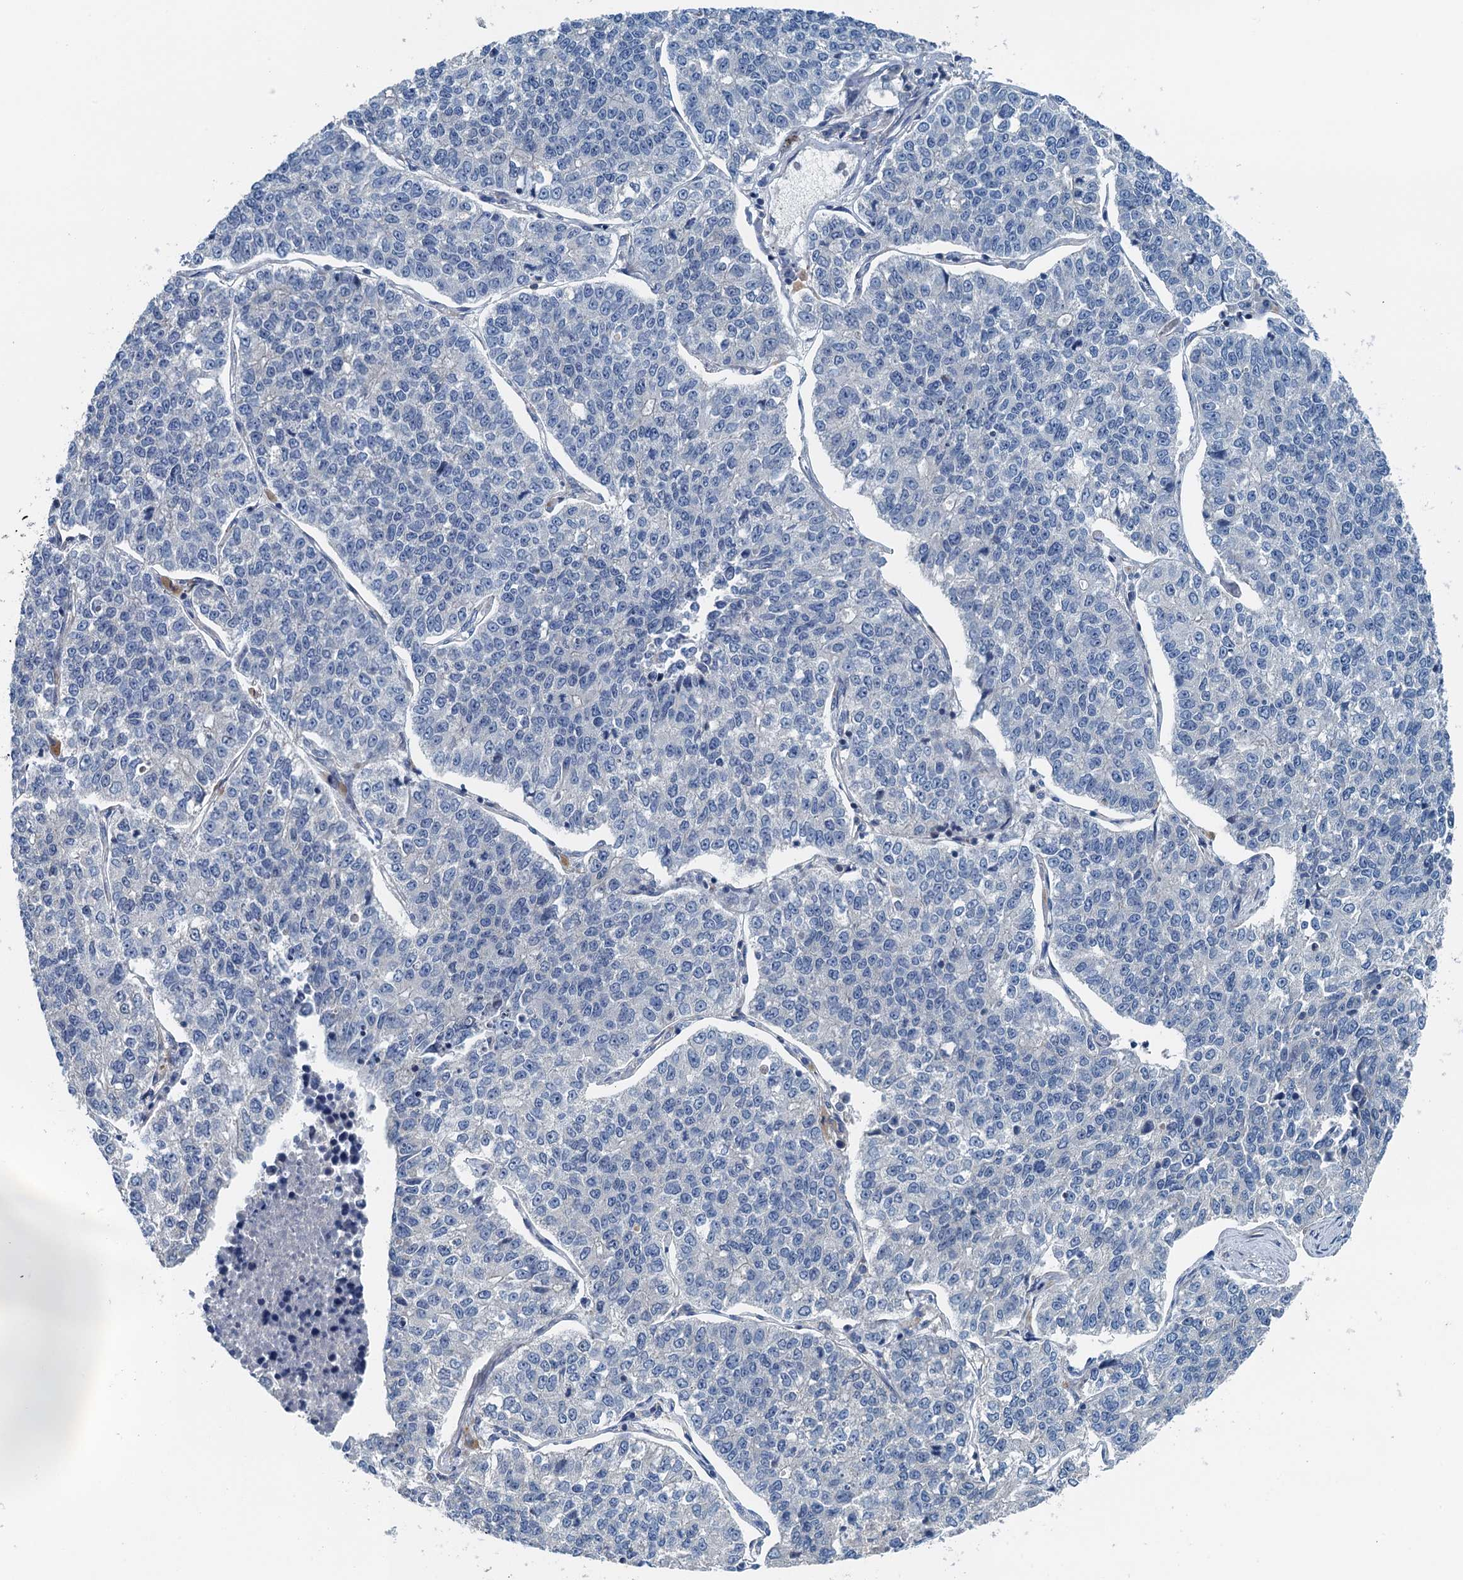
{"staining": {"intensity": "negative", "quantity": "none", "location": "none"}, "tissue": "lung cancer", "cell_type": "Tumor cells", "image_type": "cancer", "snomed": [{"axis": "morphology", "description": "Adenocarcinoma, NOS"}, {"axis": "topography", "description": "Lung"}], "caption": "Immunohistochemistry (IHC) of adenocarcinoma (lung) reveals no expression in tumor cells.", "gene": "PPP1R14D", "patient": {"sex": "male", "age": 49}}